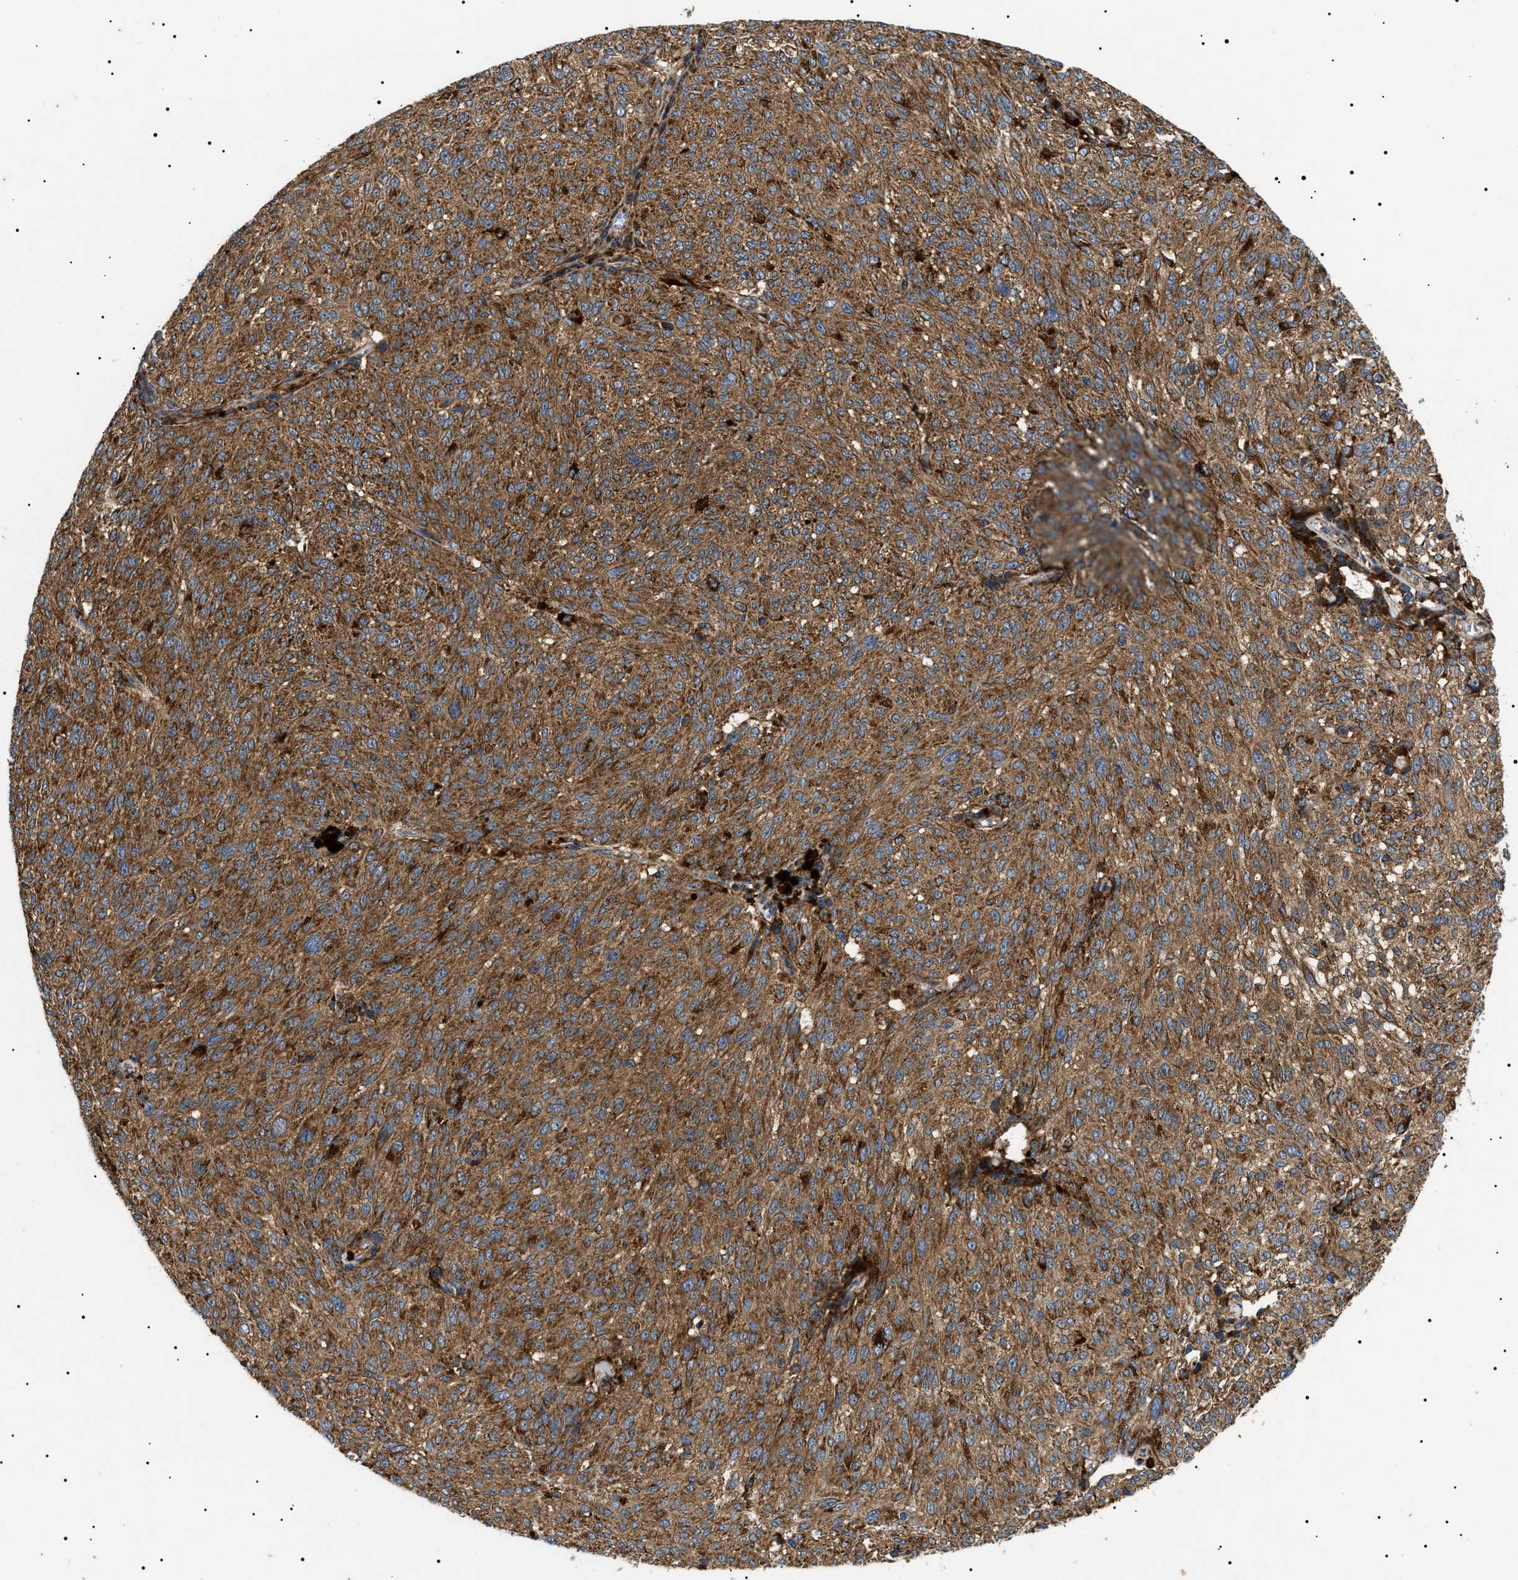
{"staining": {"intensity": "moderate", "quantity": ">75%", "location": "cytoplasmic/membranous"}, "tissue": "melanoma", "cell_type": "Tumor cells", "image_type": "cancer", "snomed": [{"axis": "morphology", "description": "Malignant melanoma, NOS"}, {"axis": "topography", "description": "Skin"}], "caption": "IHC staining of malignant melanoma, which displays medium levels of moderate cytoplasmic/membranous positivity in approximately >75% of tumor cells indicating moderate cytoplasmic/membranous protein positivity. The staining was performed using DAB (3,3'-diaminobenzidine) (brown) for protein detection and nuclei were counterstained in hematoxylin (blue).", "gene": "OXSM", "patient": {"sex": "female", "age": 72}}